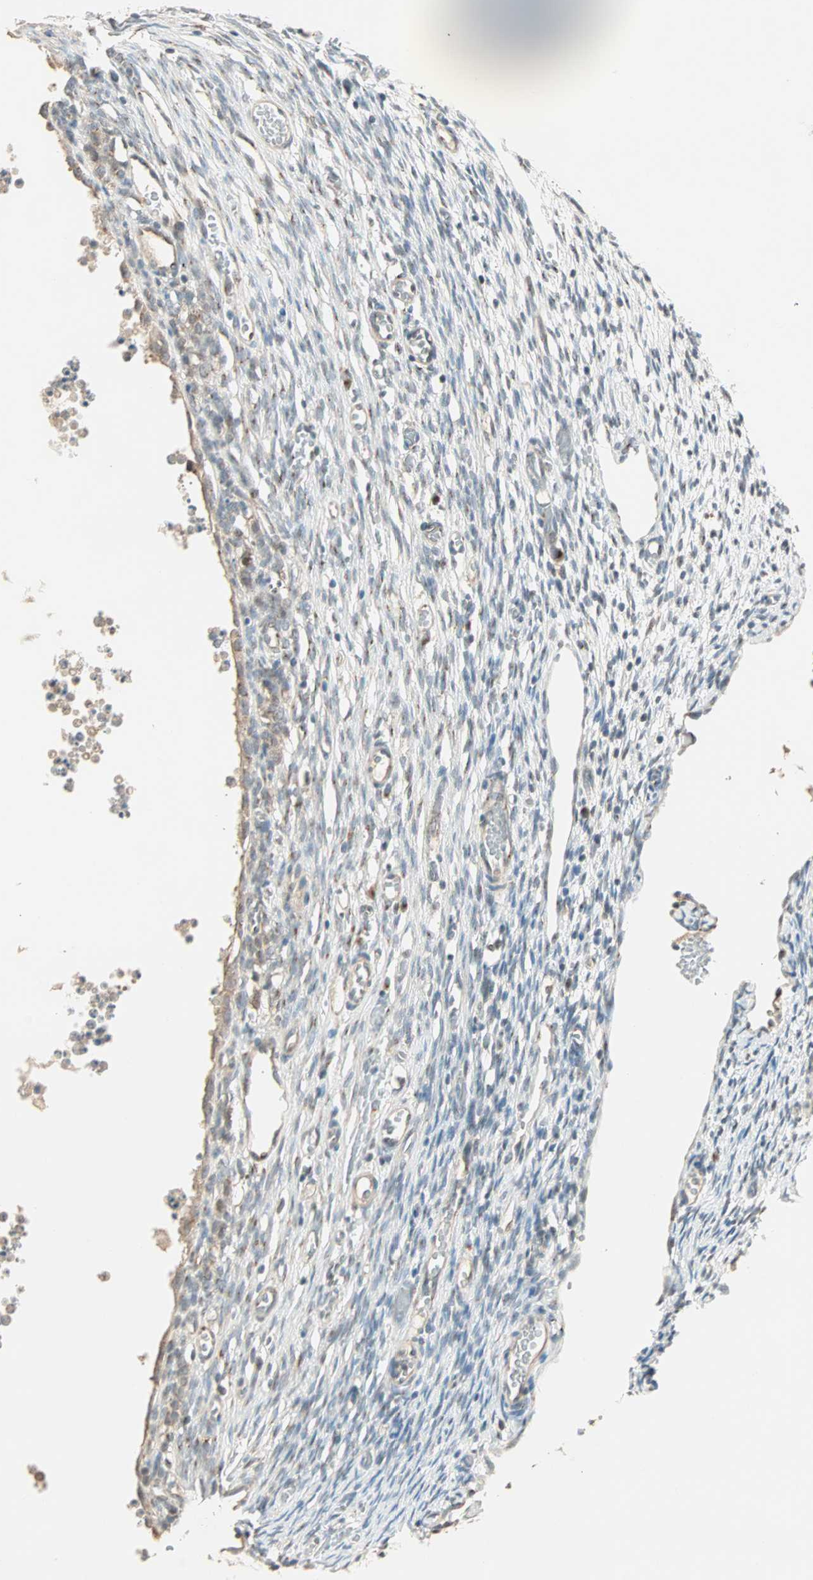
{"staining": {"intensity": "weak", "quantity": "<25%", "location": "nuclear"}, "tissue": "ovary", "cell_type": "Ovarian stroma cells", "image_type": "normal", "snomed": [{"axis": "morphology", "description": "Normal tissue, NOS"}, {"axis": "topography", "description": "Ovary"}], "caption": "Ovarian stroma cells show no significant staining in benign ovary.", "gene": "PRDM2", "patient": {"sex": "female", "age": 35}}